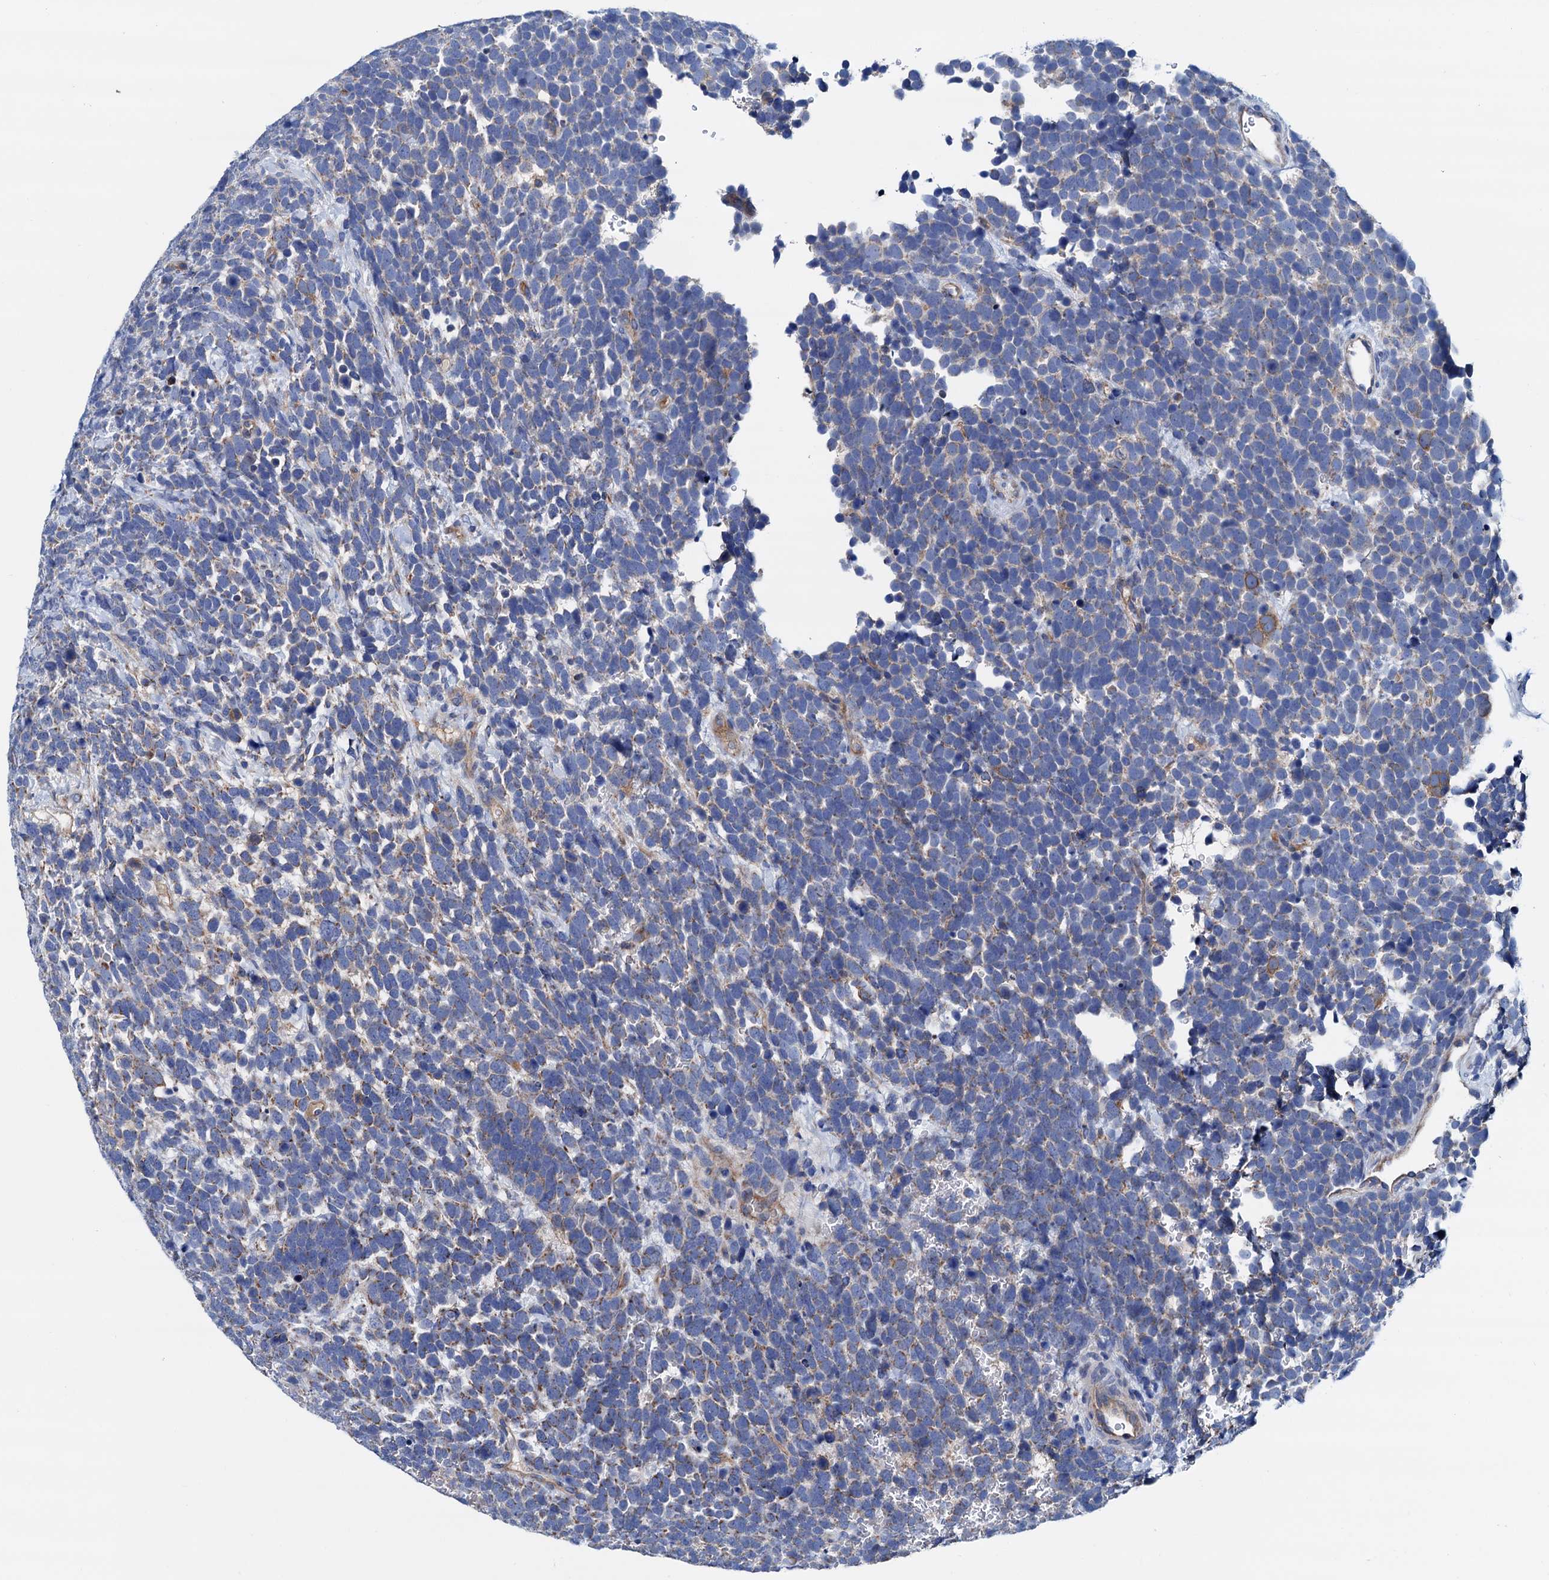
{"staining": {"intensity": "negative", "quantity": "none", "location": "none"}, "tissue": "urothelial cancer", "cell_type": "Tumor cells", "image_type": "cancer", "snomed": [{"axis": "morphology", "description": "Urothelial carcinoma, High grade"}, {"axis": "topography", "description": "Urinary bladder"}], "caption": "High-grade urothelial carcinoma was stained to show a protein in brown. There is no significant expression in tumor cells.", "gene": "RASSF9", "patient": {"sex": "female", "age": 82}}